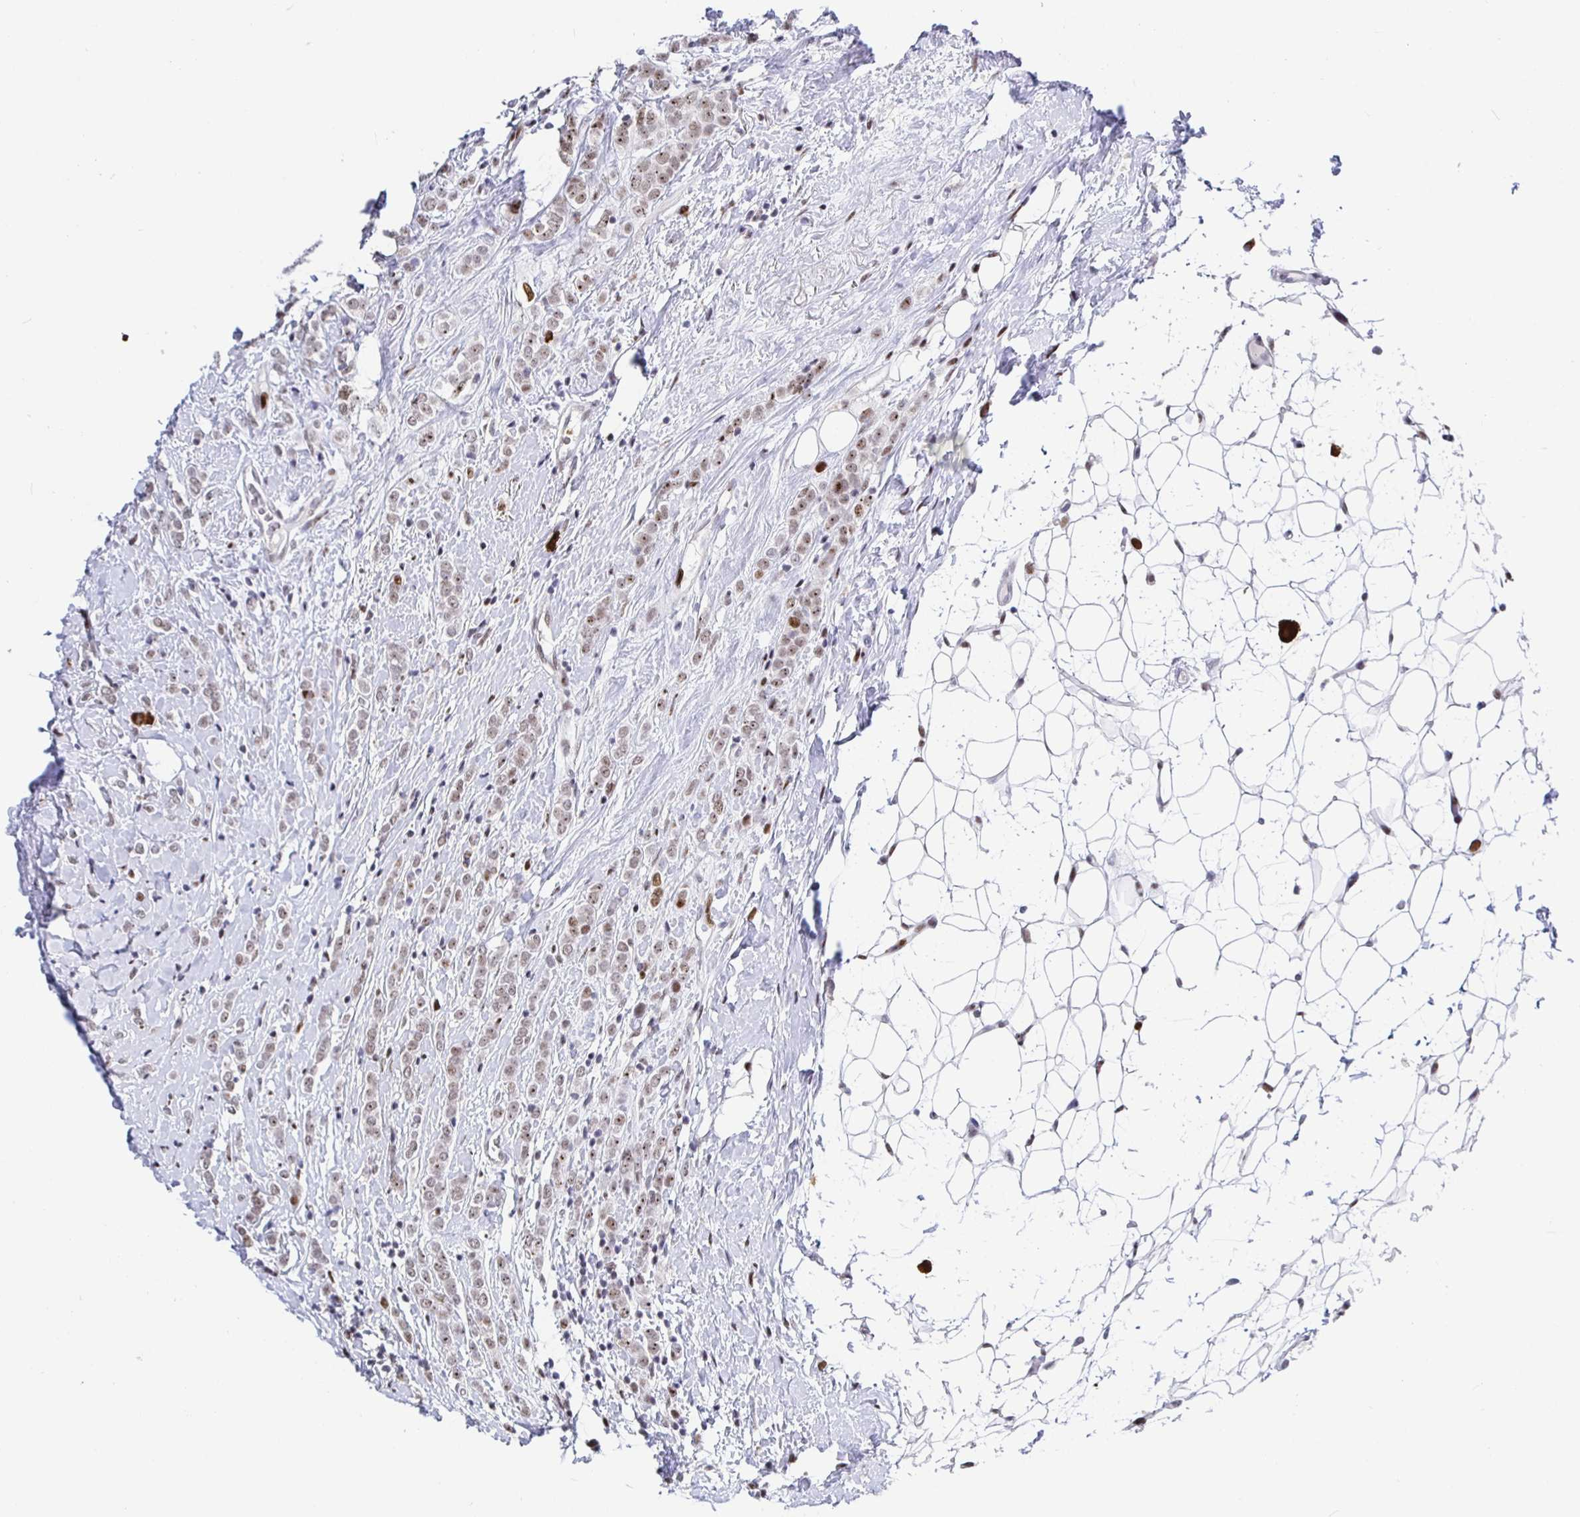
{"staining": {"intensity": "weak", "quantity": ">75%", "location": "nuclear"}, "tissue": "breast cancer", "cell_type": "Tumor cells", "image_type": "cancer", "snomed": [{"axis": "morphology", "description": "Lobular carcinoma"}, {"axis": "topography", "description": "Breast"}], "caption": "Immunohistochemical staining of breast lobular carcinoma reveals low levels of weak nuclear positivity in approximately >75% of tumor cells.", "gene": "SETD5", "patient": {"sex": "female", "age": 49}}